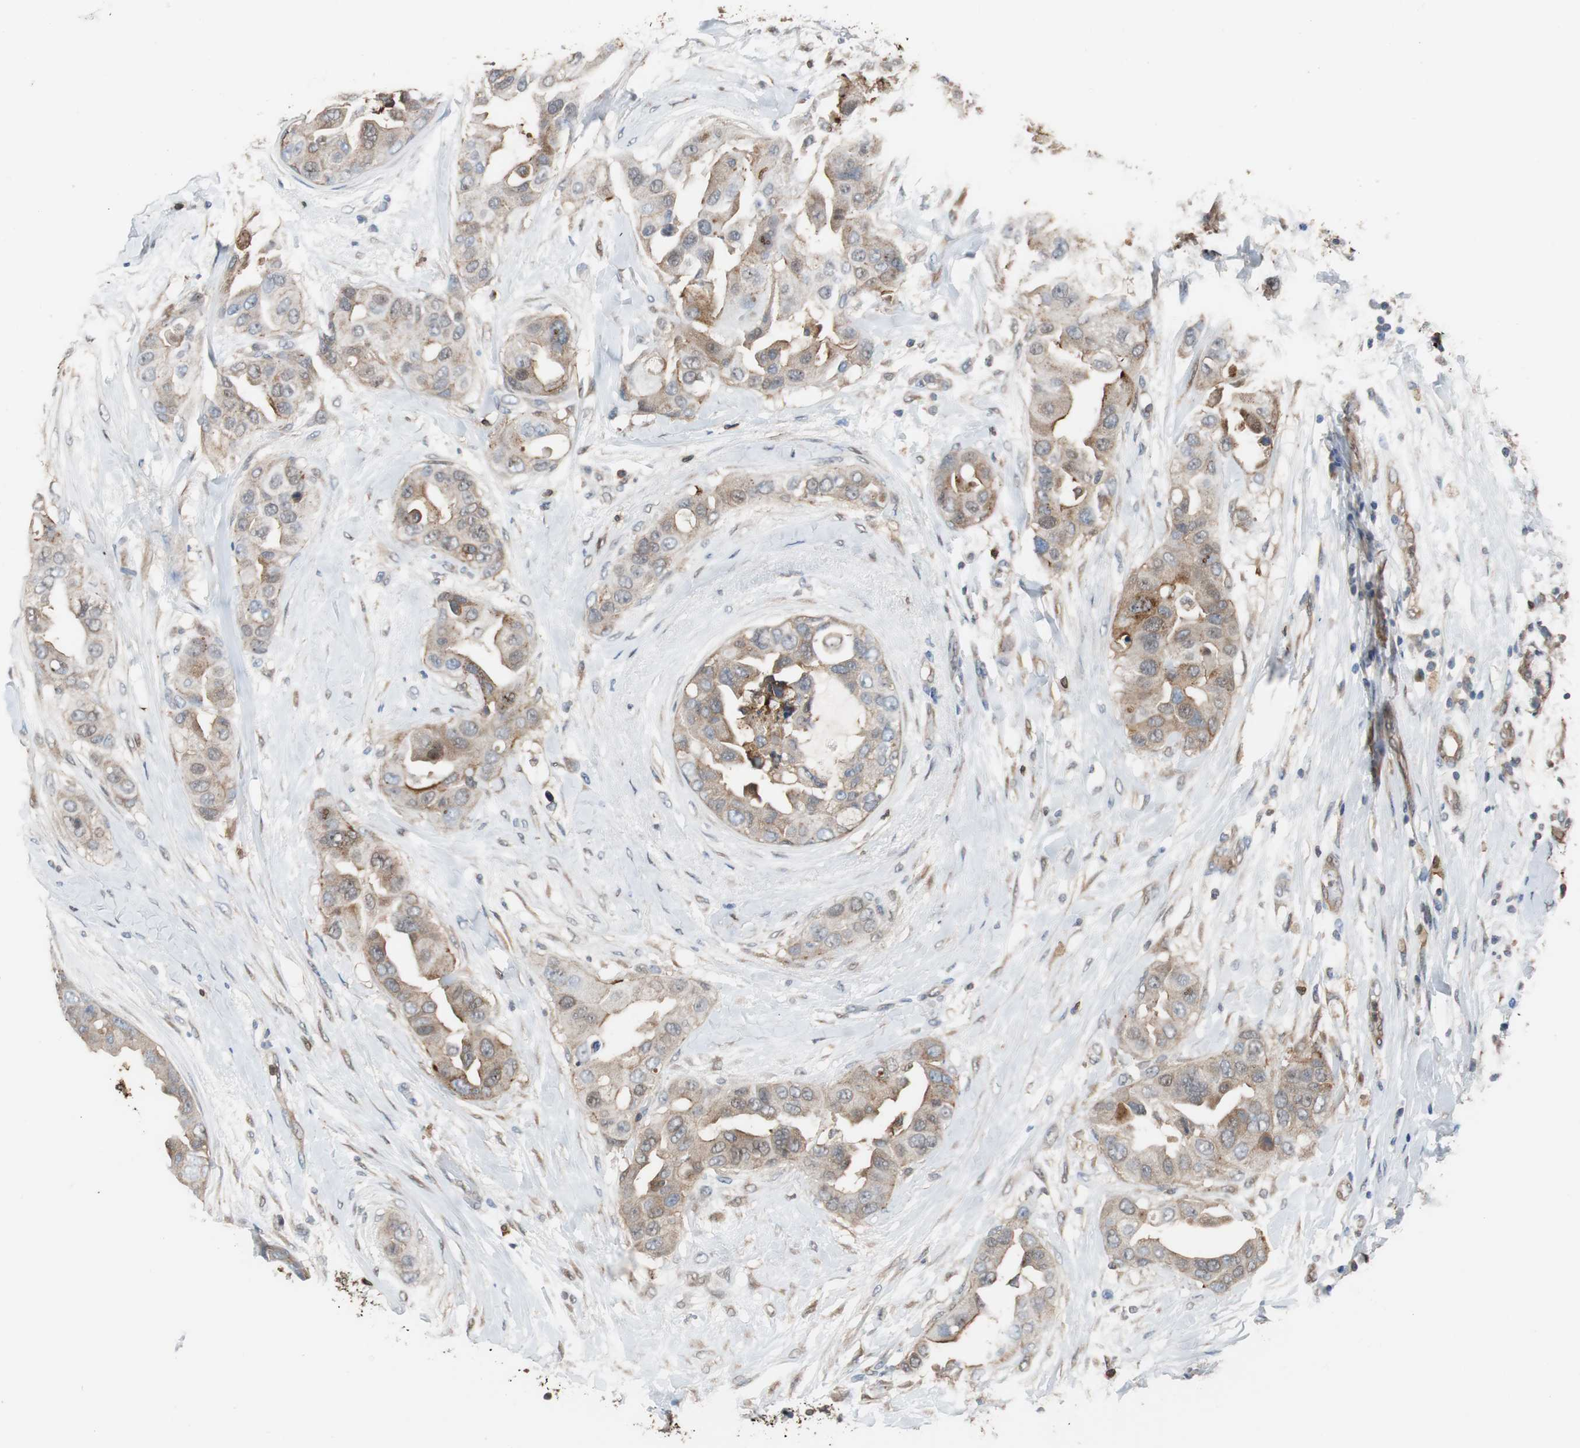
{"staining": {"intensity": "weak", "quantity": "25%-75%", "location": "cytoplasmic/membranous"}, "tissue": "breast cancer", "cell_type": "Tumor cells", "image_type": "cancer", "snomed": [{"axis": "morphology", "description": "Duct carcinoma"}, {"axis": "topography", "description": "Breast"}], "caption": "Immunohistochemistry (DAB (3,3'-diaminobenzidine)) staining of human breast infiltrating ductal carcinoma demonstrates weak cytoplasmic/membranous protein positivity in approximately 25%-75% of tumor cells.", "gene": "ANXA4", "patient": {"sex": "female", "age": 40}}